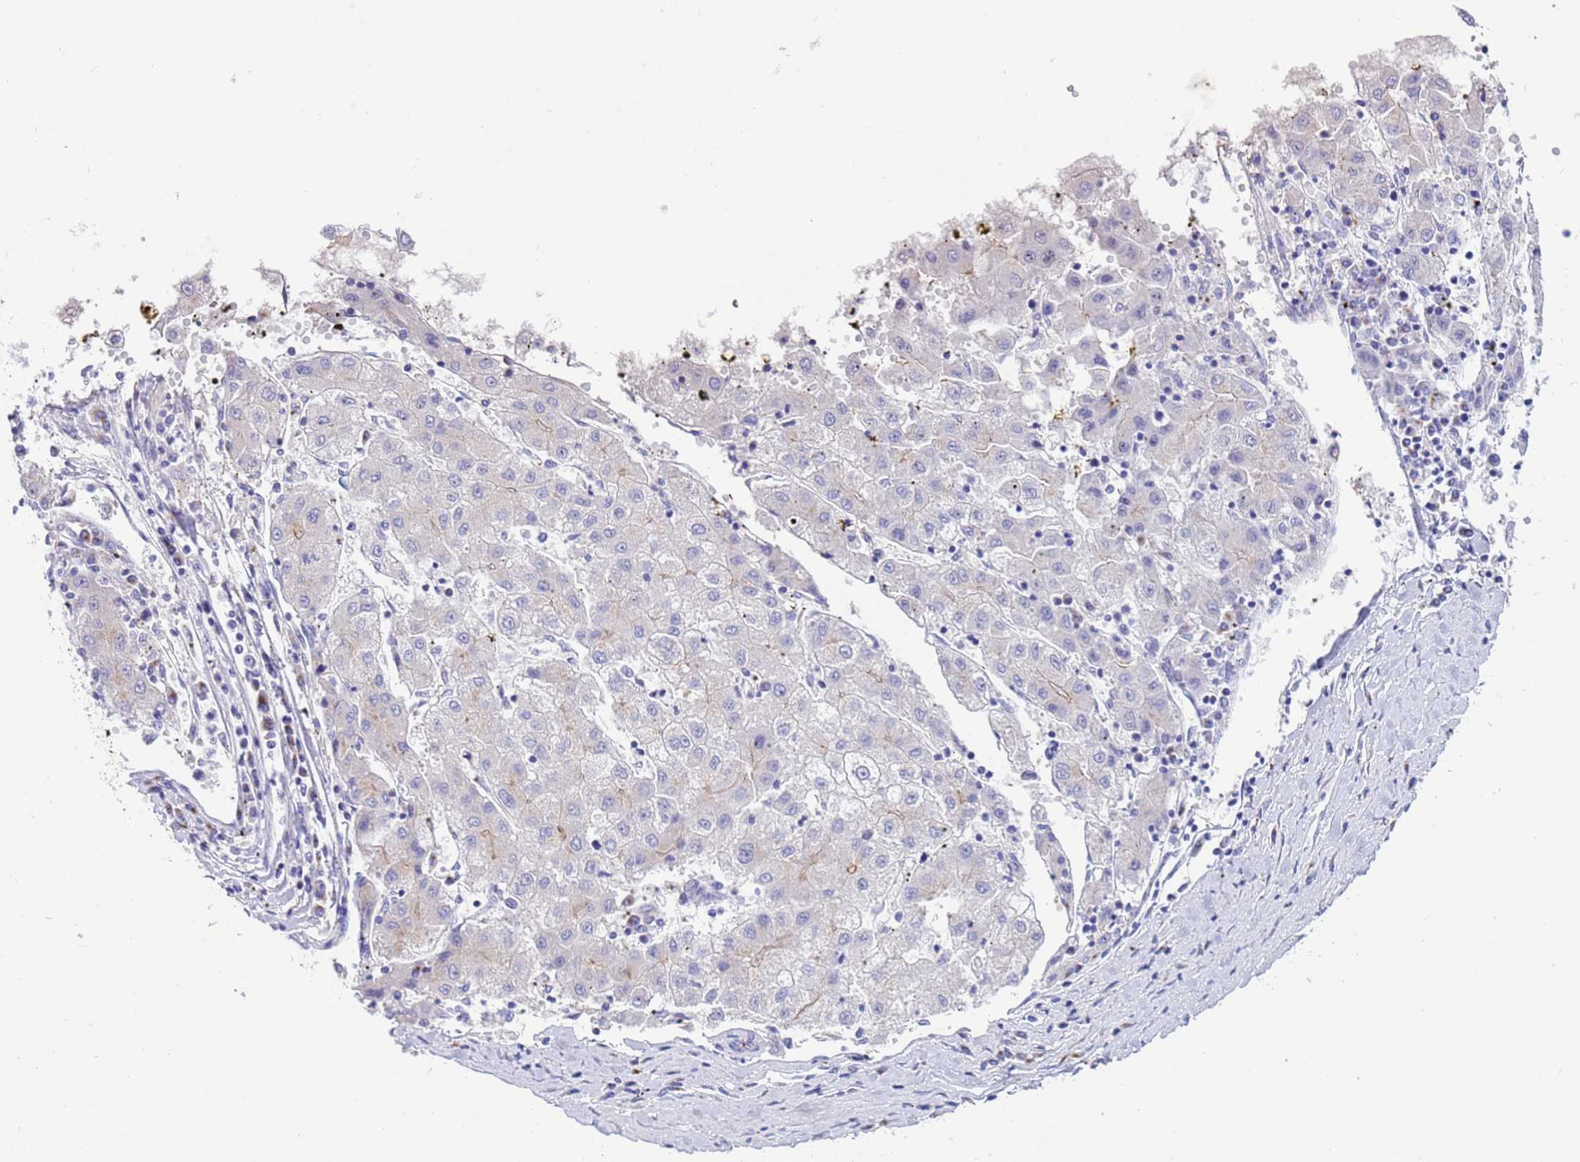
{"staining": {"intensity": "negative", "quantity": "none", "location": "none"}, "tissue": "liver cancer", "cell_type": "Tumor cells", "image_type": "cancer", "snomed": [{"axis": "morphology", "description": "Carcinoma, Hepatocellular, NOS"}, {"axis": "topography", "description": "Liver"}], "caption": "A histopathology image of hepatocellular carcinoma (liver) stained for a protein exhibits no brown staining in tumor cells.", "gene": "ANAPC1", "patient": {"sex": "male", "age": 72}}